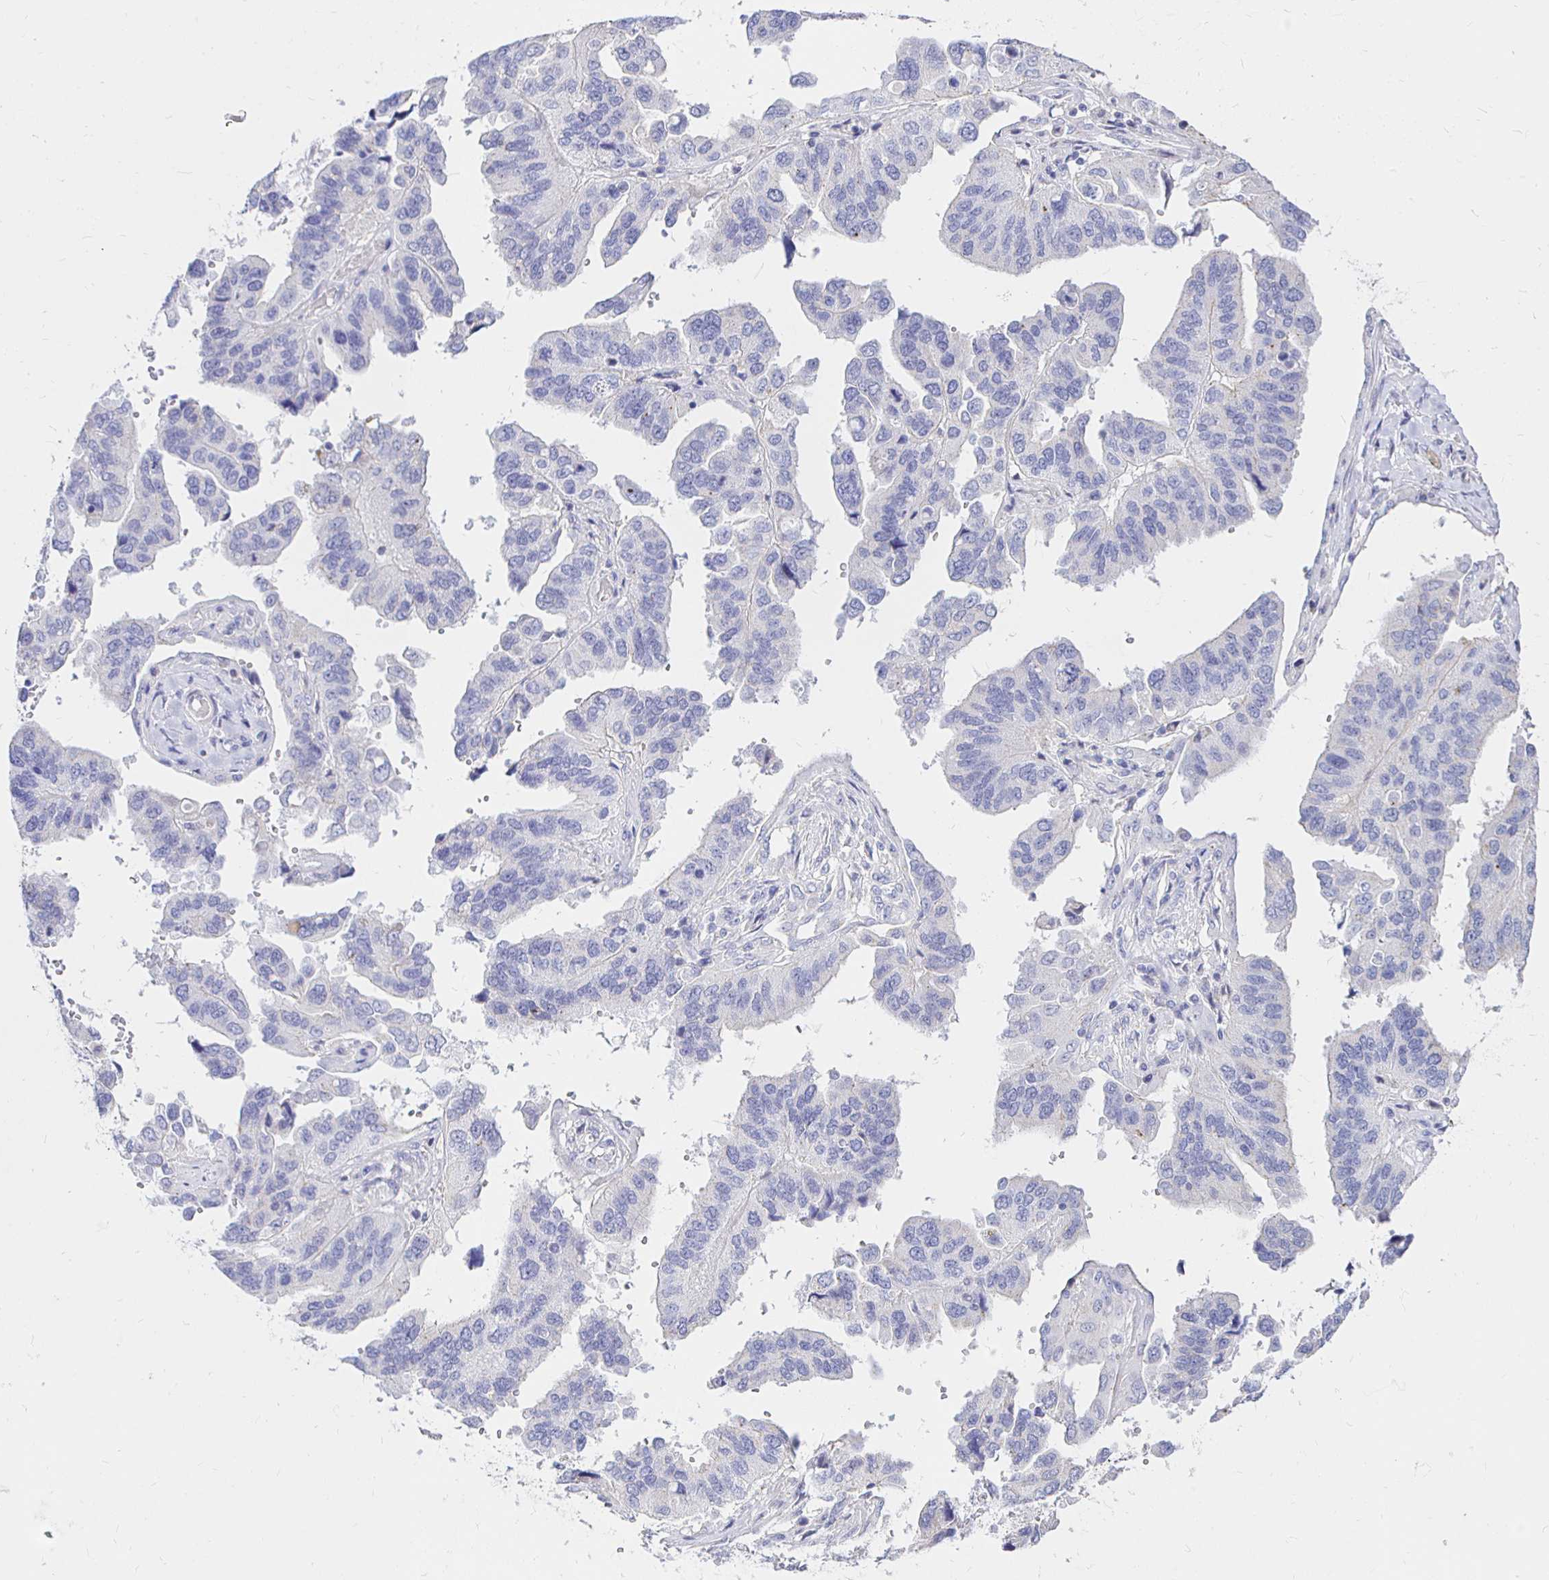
{"staining": {"intensity": "negative", "quantity": "none", "location": "none"}, "tissue": "ovarian cancer", "cell_type": "Tumor cells", "image_type": "cancer", "snomed": [{"axis": "morphology", "description": "Cystadenocarcinoma, serous, NOS"}, {"axis": "topography", "description": "Ovary"}], "caption": "A high-resolution micrograph shows immunohistochemistry staining of ovarian cancer, which shows no significant staining in tumor cells.", "gene": "NECAB1", "patient": {"sex": "female", "age": 79}}